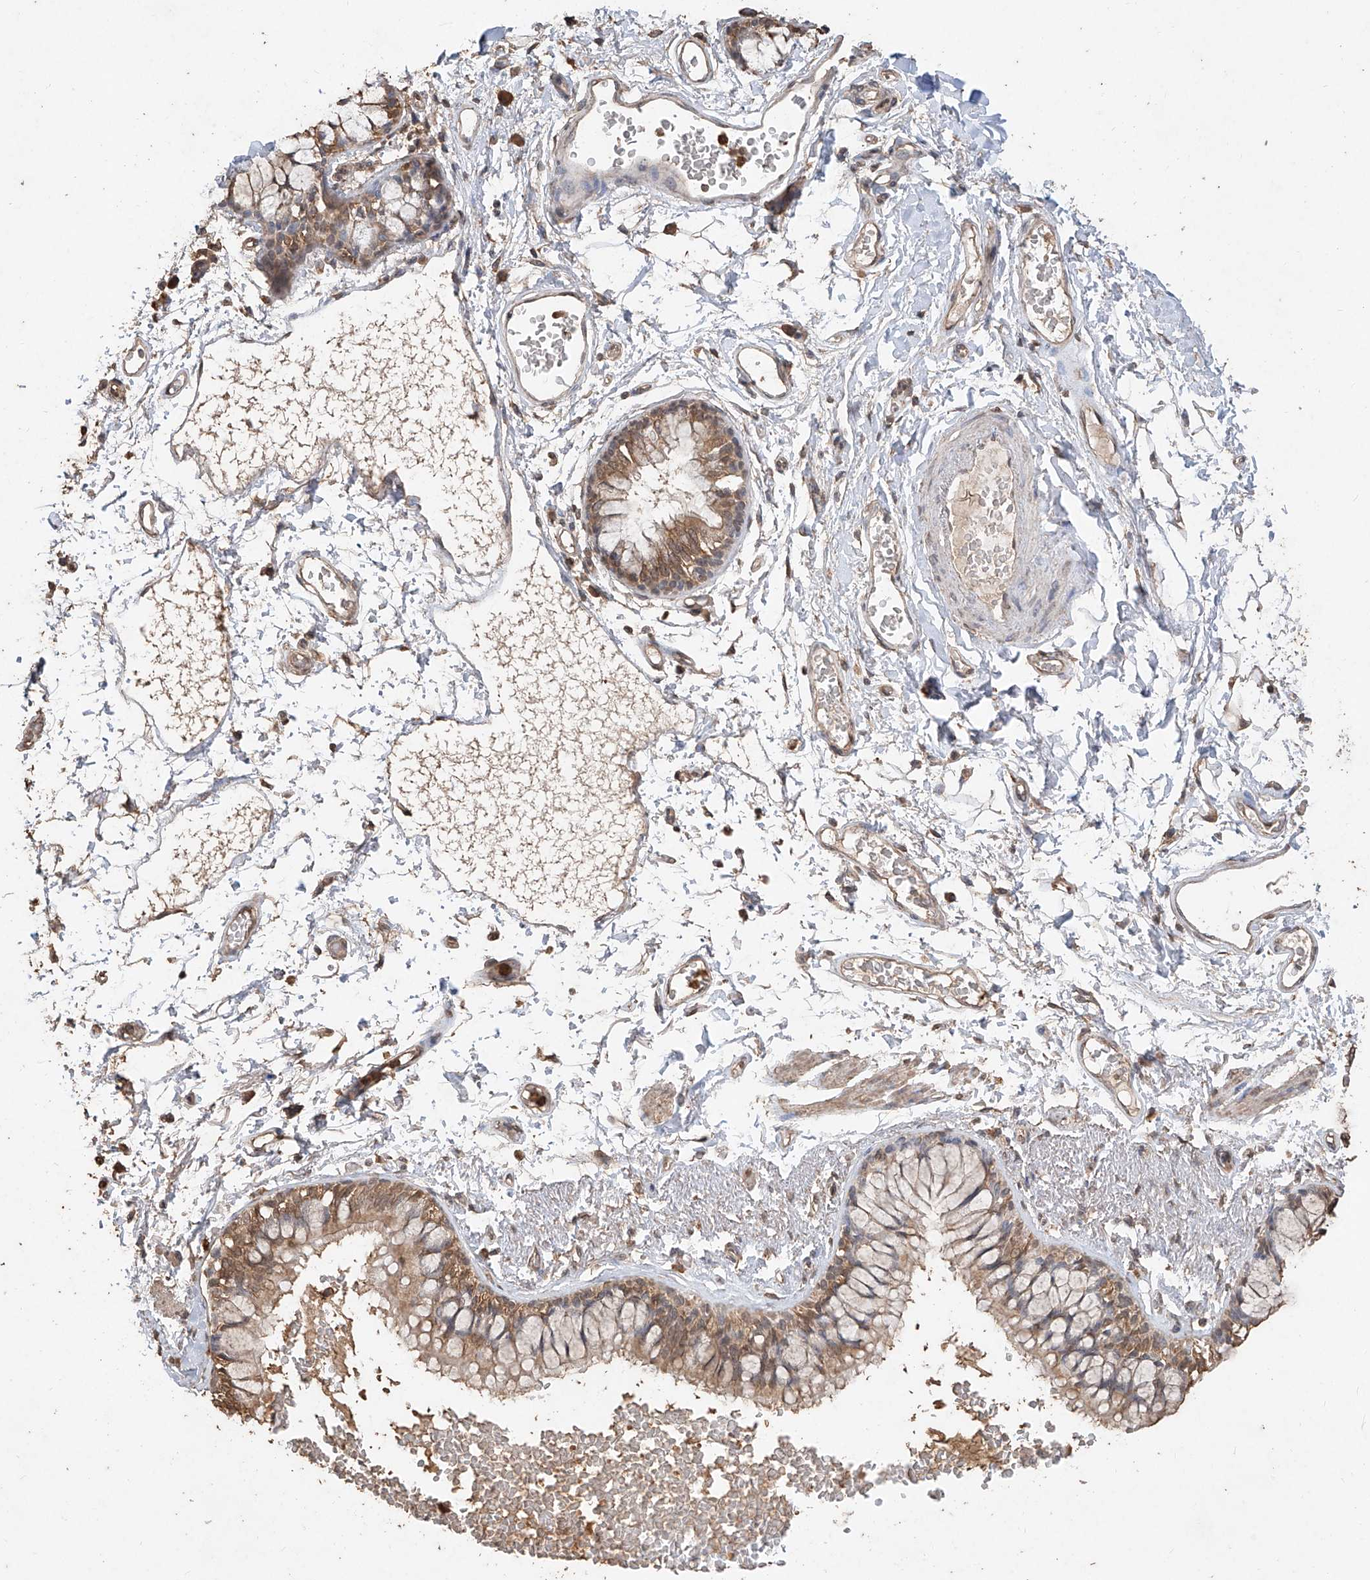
{"staining": {"intensity": "moderate", "quantity": ">75%", "location": "cytoplasmic/membranous"}, "tissue": "bronchus", "cell_type": "Respiratory epithelial cells", "image_type": "normal", "snomed": [{"axis": "morphology", "description": "Normal tissue, NOS"}, {"axis": "topography", "description": "Cartilage tissue"}, {"axis": "topography", "description": "Bronchus"}], "caption": "DAB (3,3'-diaminobenzidine) immunohistochemical staining of benign human bronchus exhibits moderate cytoplasmic/membranous protein staining in approximately >75% of respiratory epithelial cells.", "gene": "ELOVL1", "patient": {"sex": "female", "age": 73}}